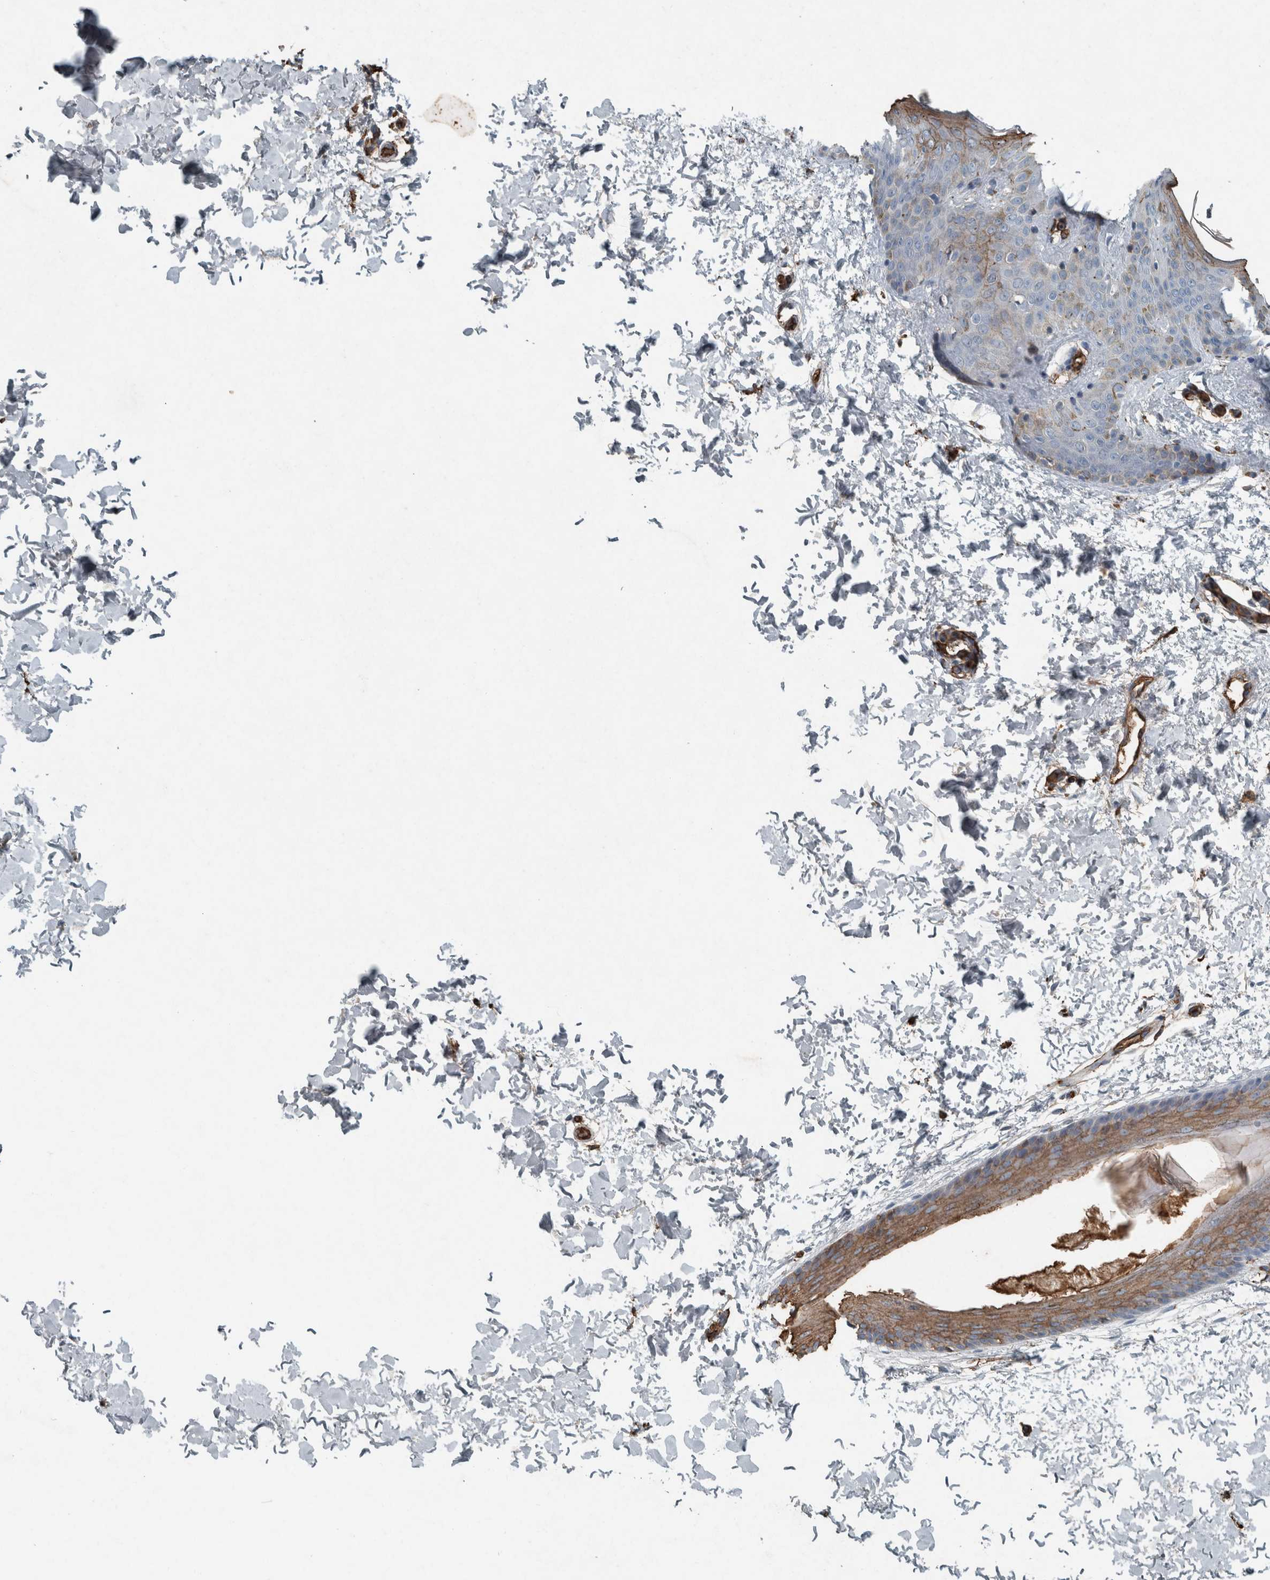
{"staining": {"intensity": "moderate", "quantity": ">75%", "location": "cytoplasmic/membranous"}, "tissue": "skin", "cell_type": "Fibroblasts", "image_type": "normal", "snomed": [{"axis": "morphology", "description": "Normal tissue, NOS"}, {"axis": "morphology", "description": "Neoplasm, benign, NOS"}, {"axis": "topography", "description": "Skin"}, {"axis": "topography", "description": "Soft tissue"}], "caption": "Fibroblasts demonstrate medium levels of moderate cytoplasmic/membranous positivity in about >75% of cells in normal skin. (DAB (3,3'-diaminobenzidine) IHC with brightfield microscopy, high magnification).", "gene": "LBP", "patient": {"sex": "male", "age": 26}}